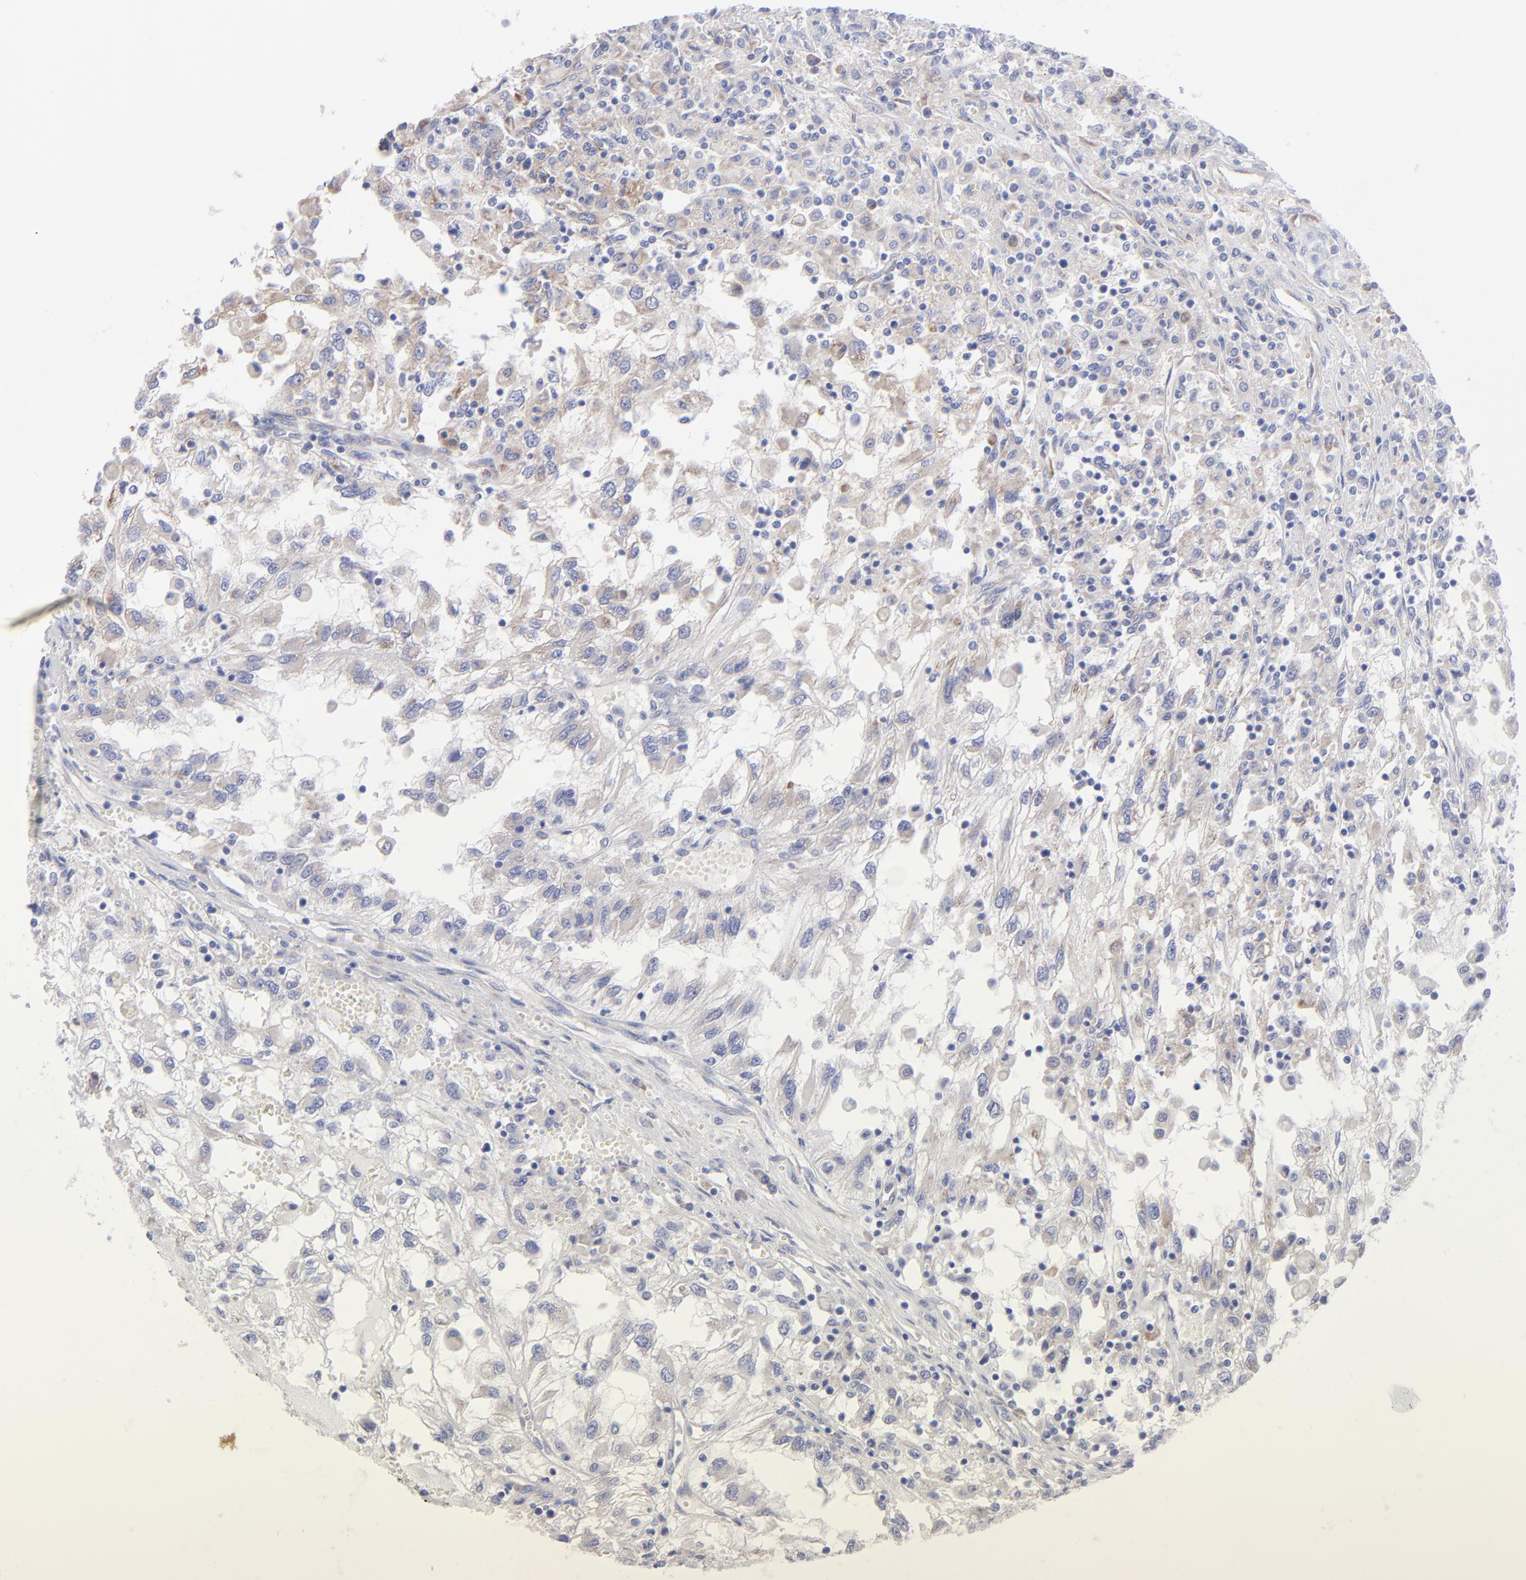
{"staining": {"intensity": "weak", "quantity": "25%-75%", "location": "cytoplasmic/membranous"}, "tissue": "renal cancer", "cell_type": "Tumor cells", "image_type": "cancer", "snomed": [{"axis": "morphology", "description": "Normal tissue, NOS"}, {"axis": "morphology", "description": "Adenocarcinoma, NOS"}, {"axis": "topography", "description": "Kidney"}], "caption": "Renal cancer (adenocarcinoma) stained for a protein (brown) demonstrates weak cytoplasmic/membranous positive staining in about 25%-75% of tumor cells.", "gene": "EIF2AK2", "patient": {"sex": "male", "age": 71}}